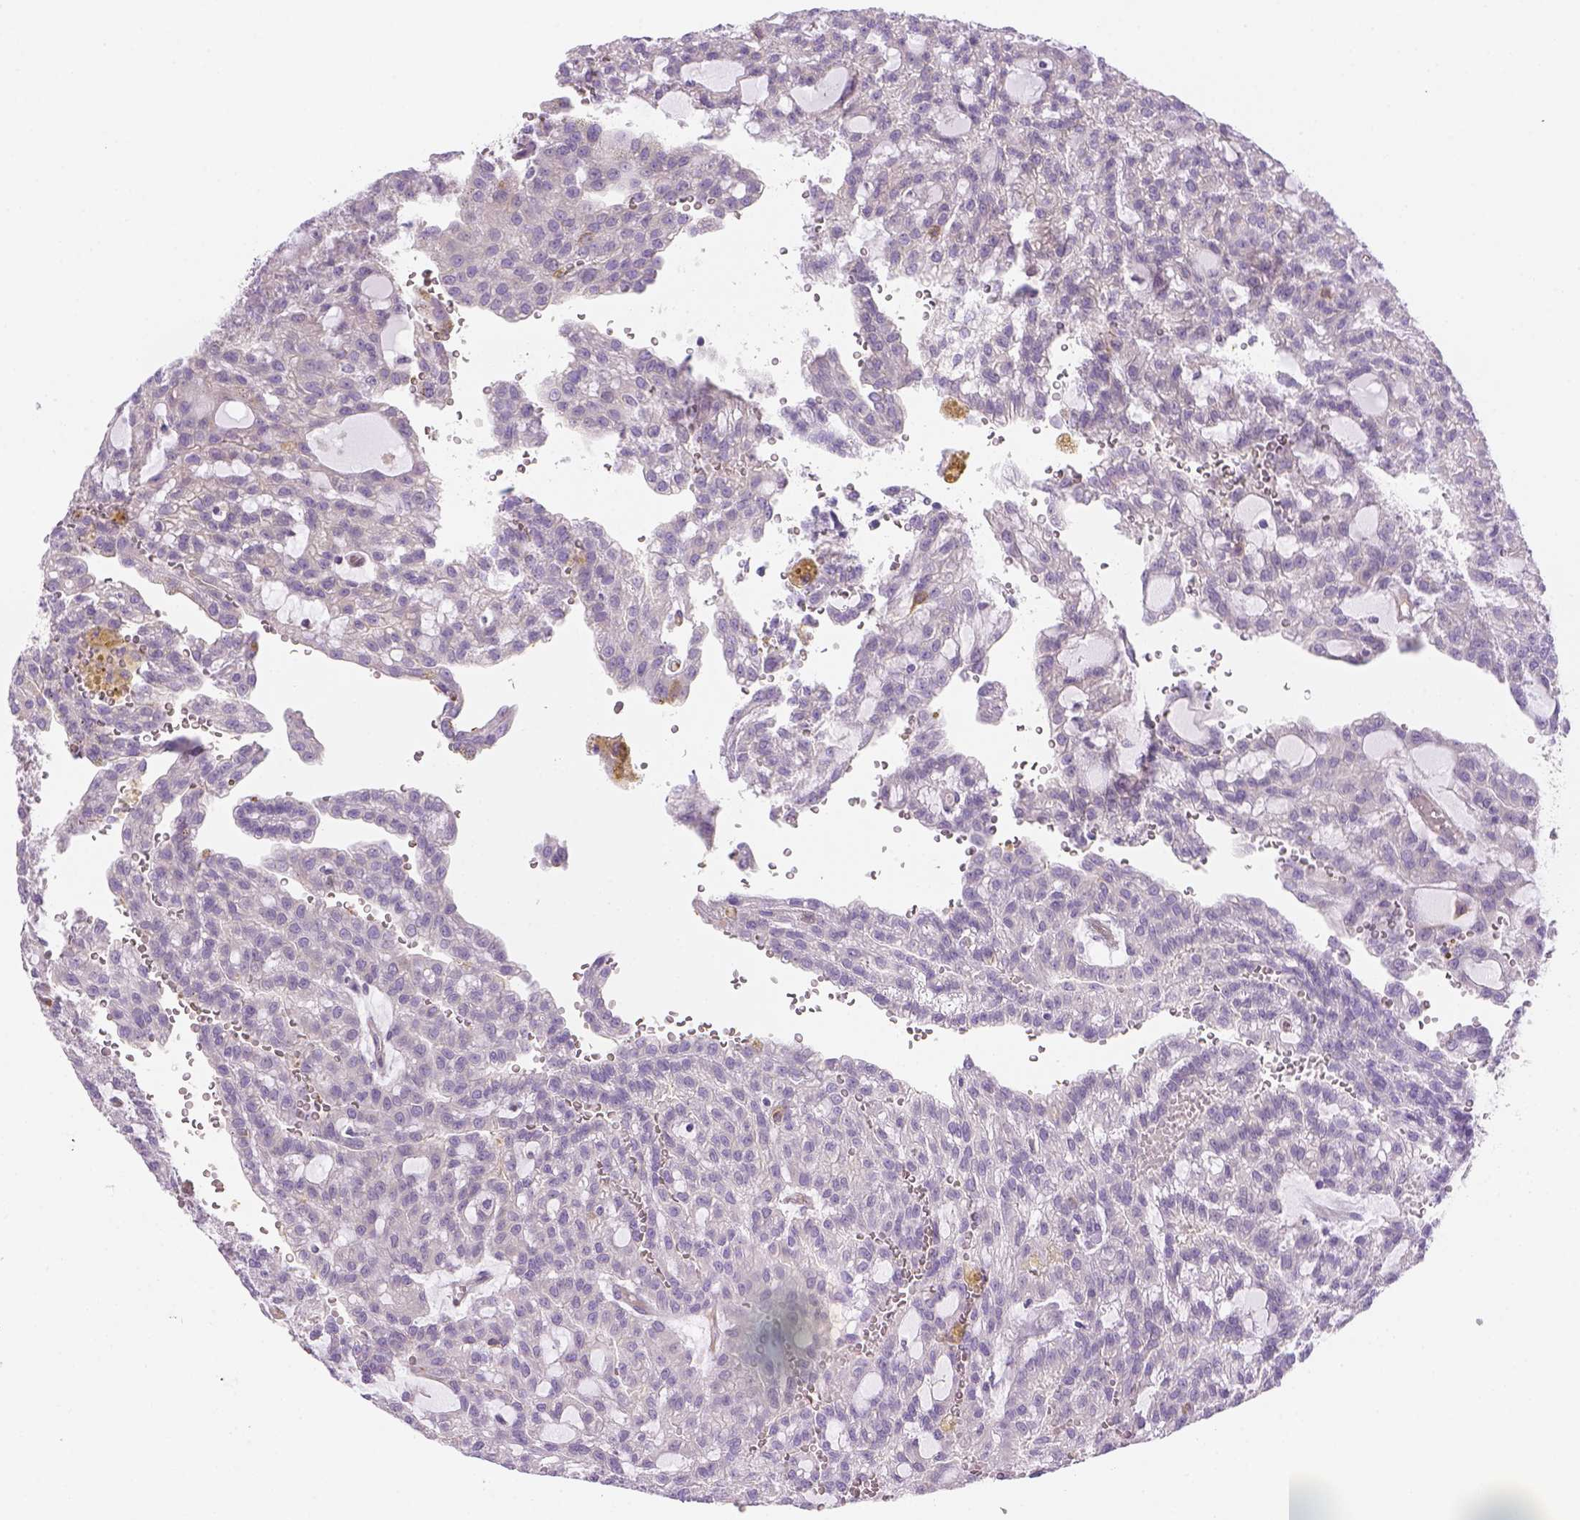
{"staining": {"intensity": "weak", "quantity": "25%-75%", "location": "cytoplasmic/membranous"}, "tissue": "renal cancer", "cell_type": "Tumor cells", "image_type": "cancer", "snomed": [{"axis": "morphology", "description": "Adenocarcinoma, NOS"}, {"axis": "topography", "description": "Kidney"}], "caption": "This is a micrograph of IHC staining of renal cancer (adenocarcinoma), which shows weak positivity in the cytoplasmic/membranous of tumor cells.", "gene": "CACNB1", "patient": {"sex": "male", "age": 63}}